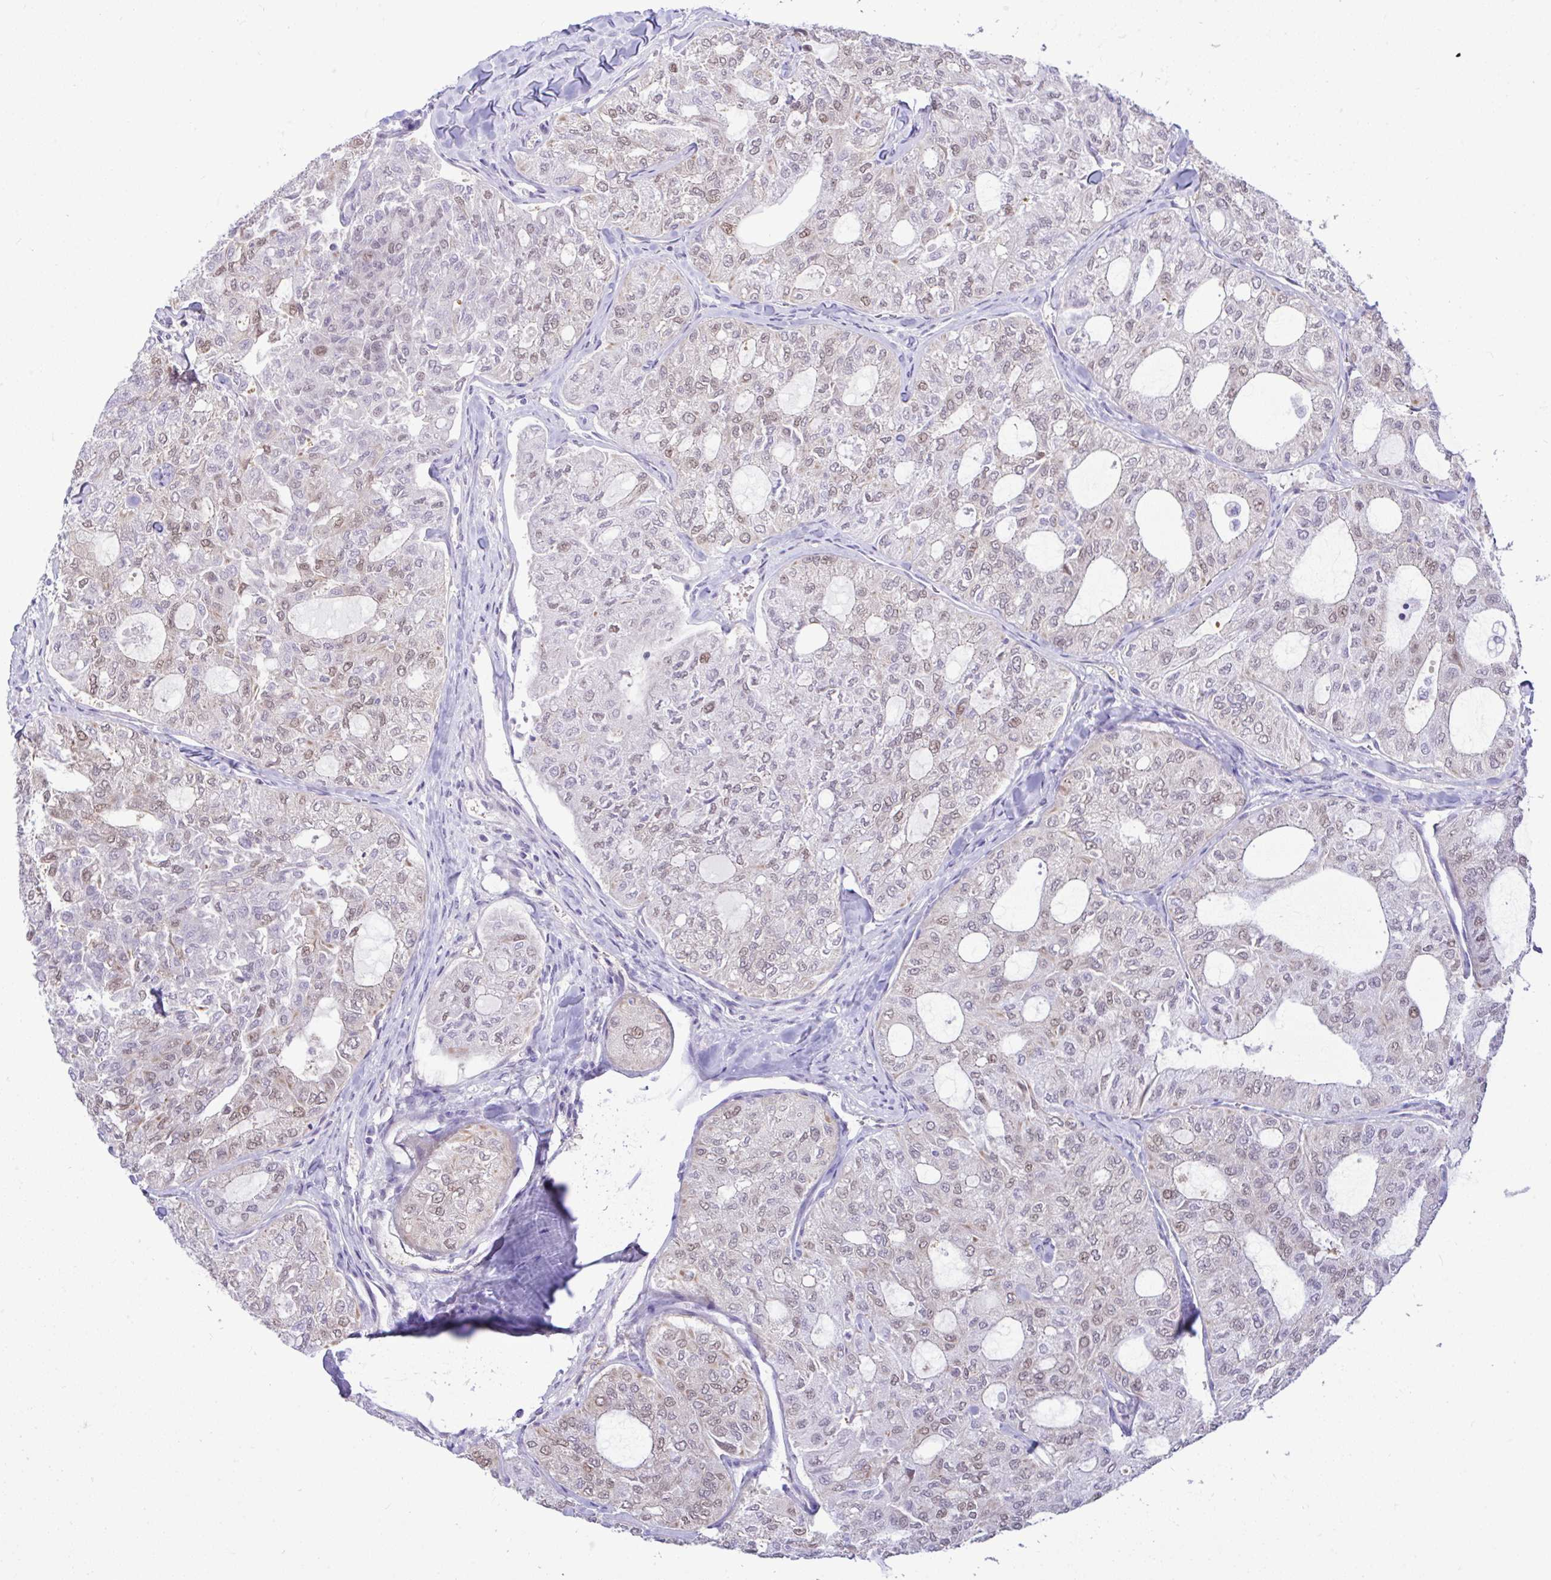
{"staining": {"intensity": "weak", "quantity": "25%-75%", "location": "nuclear"}, "tissue": "thyroid cancer", "cell_type": "Tumor cells", "image_type": "cancer", "snomed": [{"axis": "morphology", "description": "Follicular adenoma carcinoma, NOS"}, {"axis": "topography", "description": "Thyroid gland"}], "caption": "Human thyroid follicular adenoma carcinoma stained for a protein (brown) shows weak nuclear positive positivity in approximately 25%-75% of tumor cells.", "gene": "ZNF485", "patient": {"sex": "male", "age": 75}}